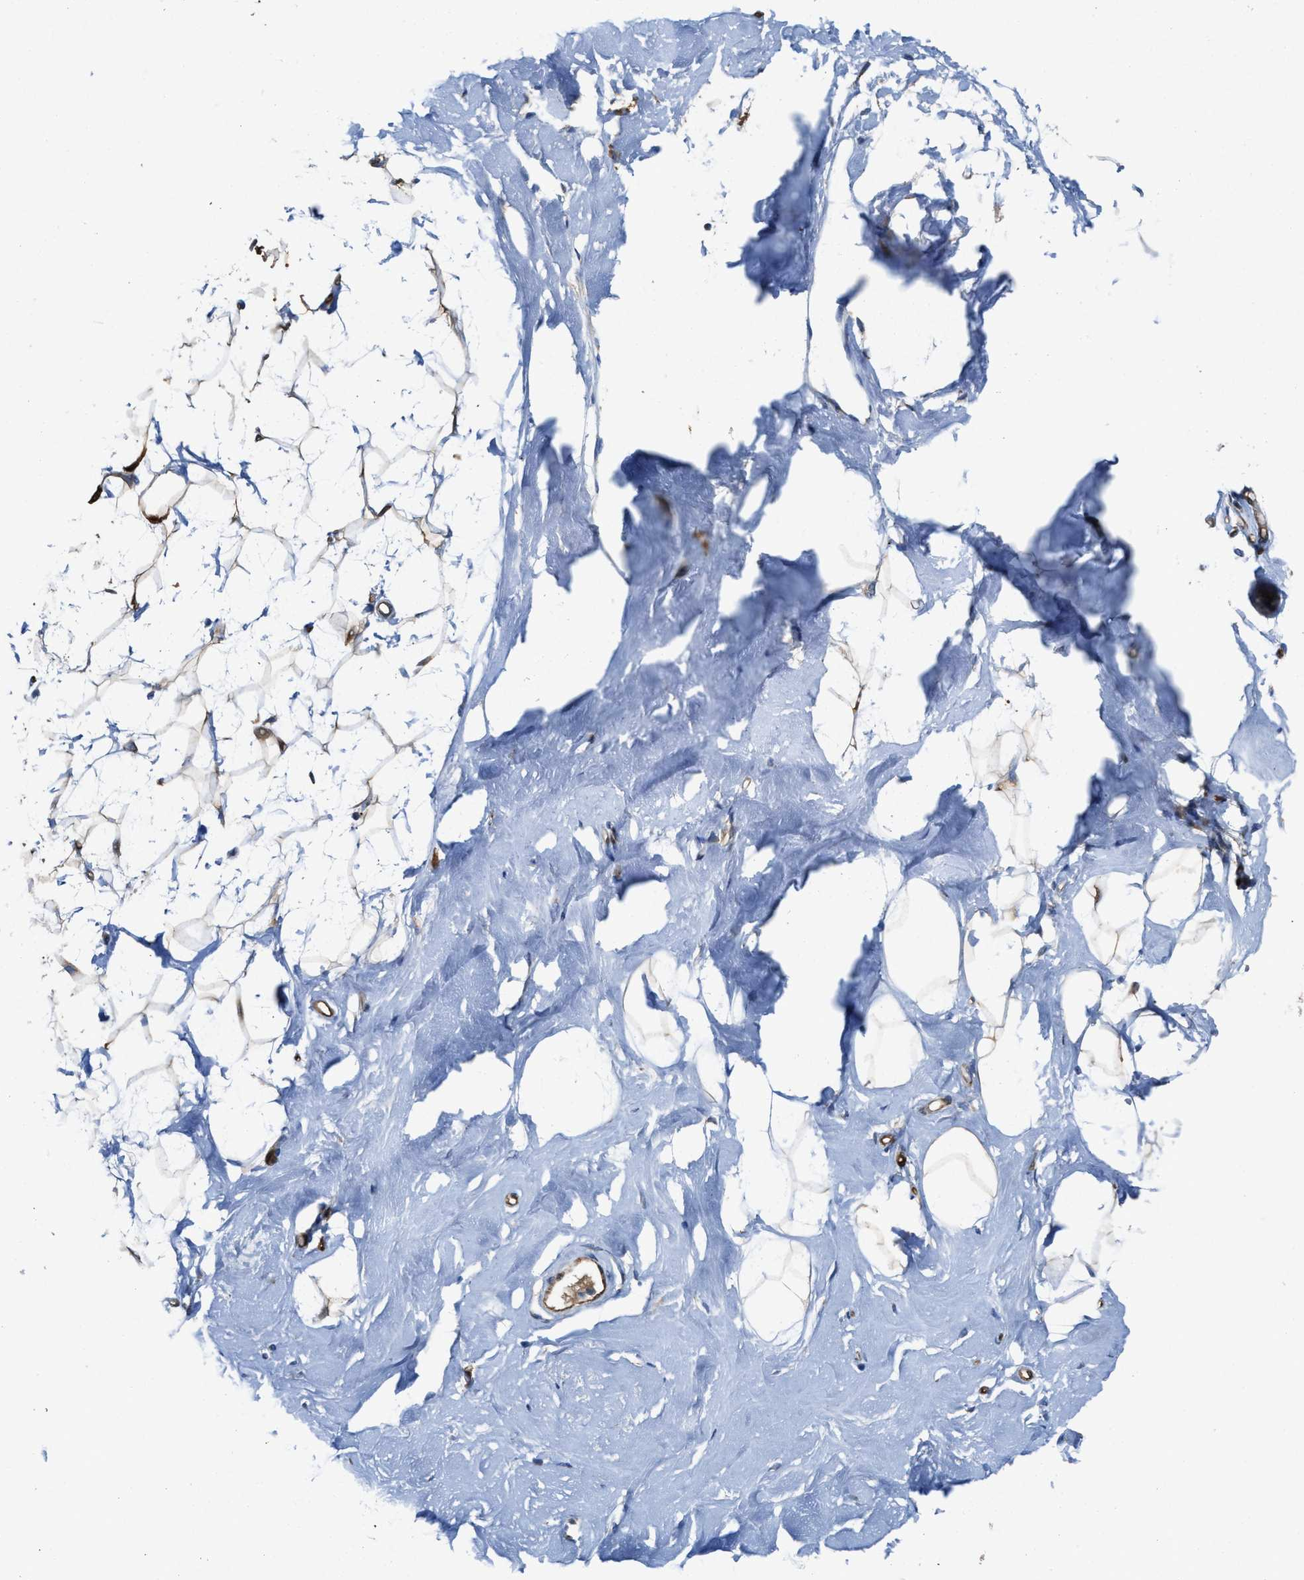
{"staining": {"intensity": "negative", "quantity": "none", "location": "none"}, "tissue": "breast", "cell_type": "Adipocytes", "image_type": "normal", "snomed": [{"axis": "morphology", "description": "Normal tissue, NOS"}, {"axis": "topography", "description": "Breast"}], "caption": "Immunohistochemistry of benign human breast shows no positivity in adipocytes.", "gene": "ASS1", "patient": {"sex": "female", "age": 23}}